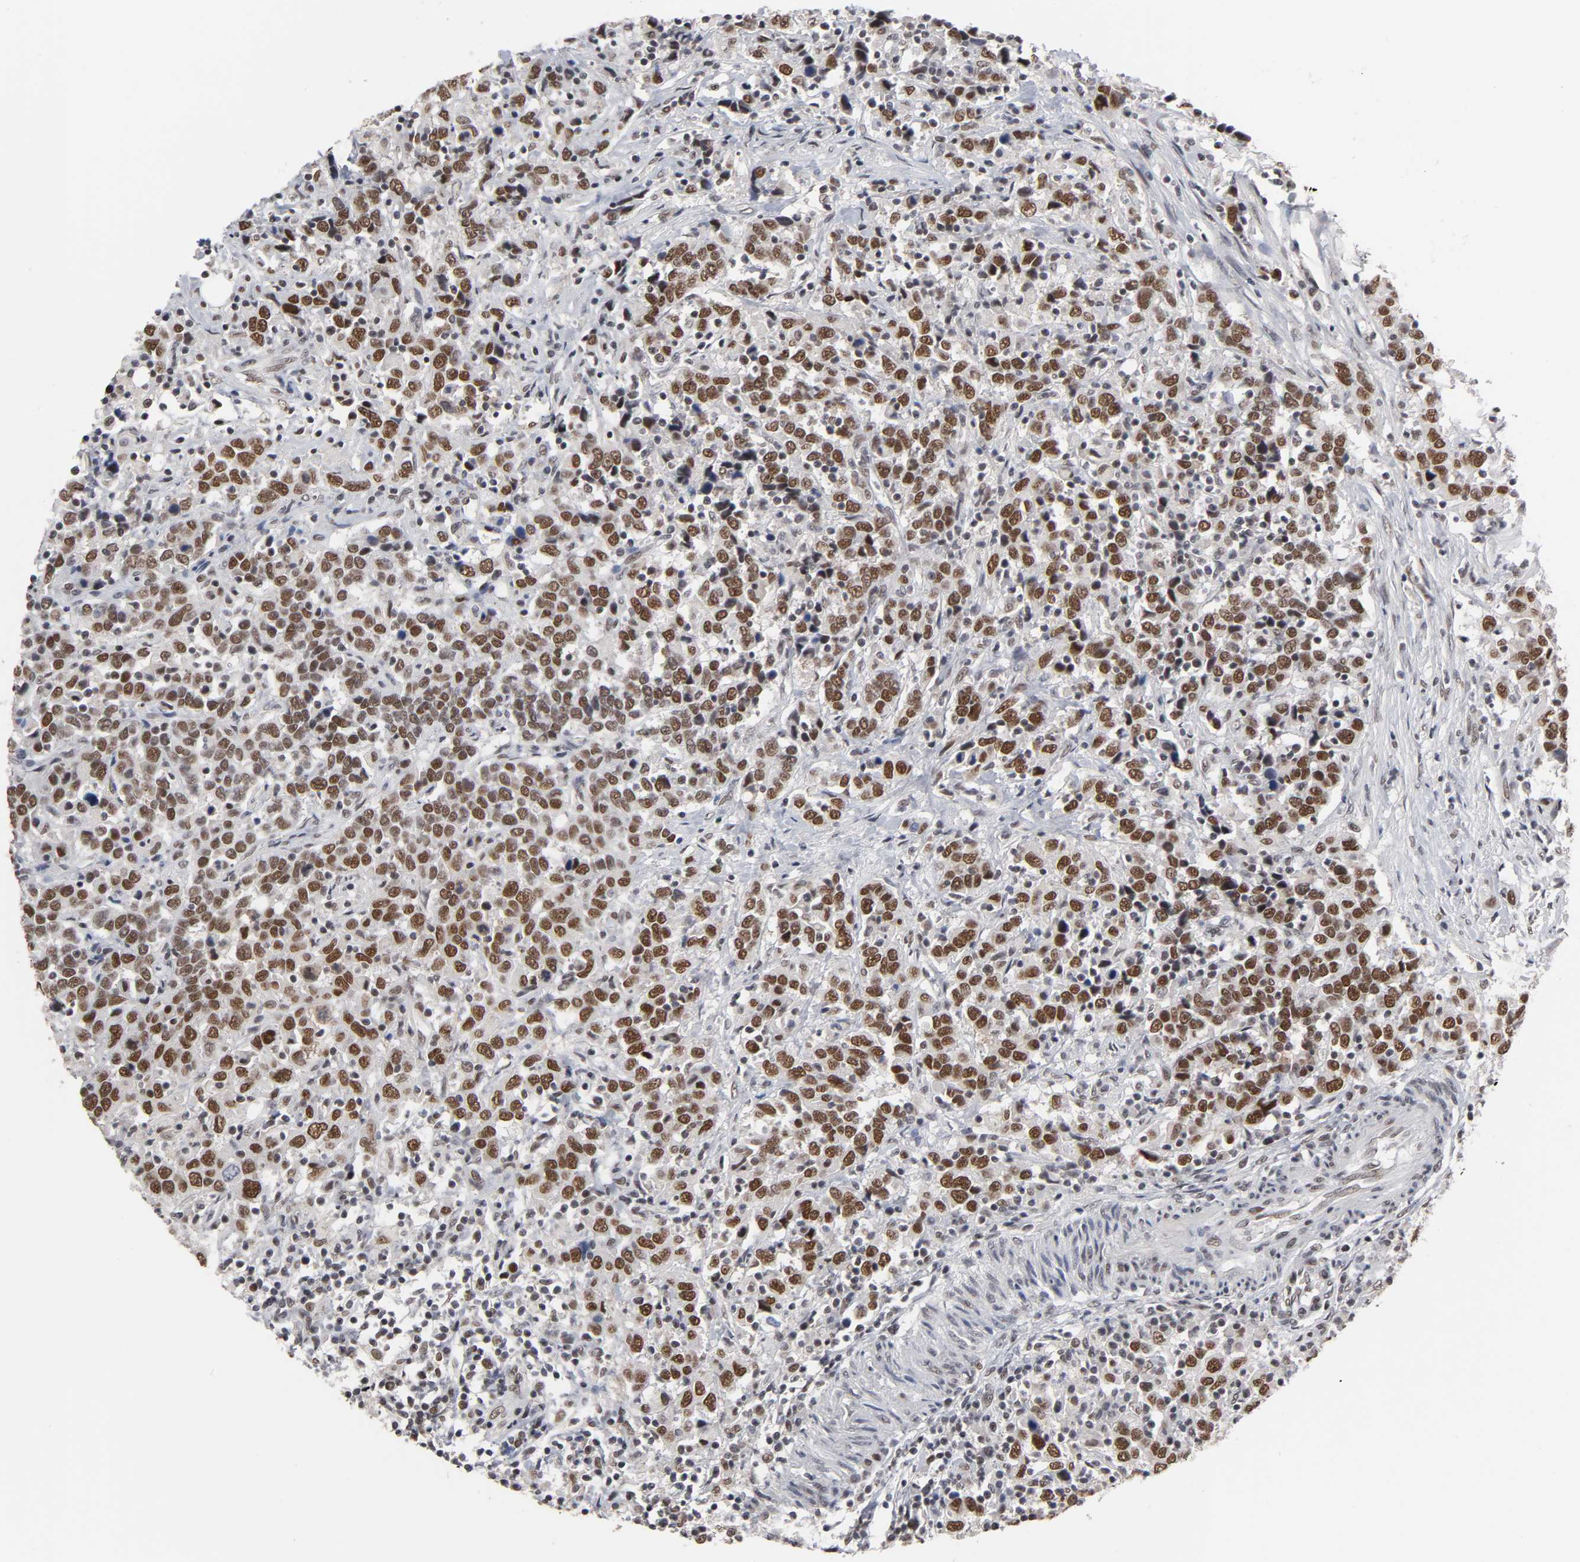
{"staining": {"intensity": "moderate", "quantity": ">75%", "location": "nuclear"}, "tissue": "urothelial cancer", "cell_type": "Tumor cells", "image_type": "cancer", "snomed": [{"axis": "morphology", "description": "Urothelial carcinoma, High grade"}, {"axis": "topography", "description": "Urinary bladder"}], "caption": "This is a micrograph of IHC staining of high-grade urothelial carcinoma, which shows moderate staining in the nuclear of tumor cells.", "gene": "TRIM33", "patient": {"sex": "male", "age": 61}}